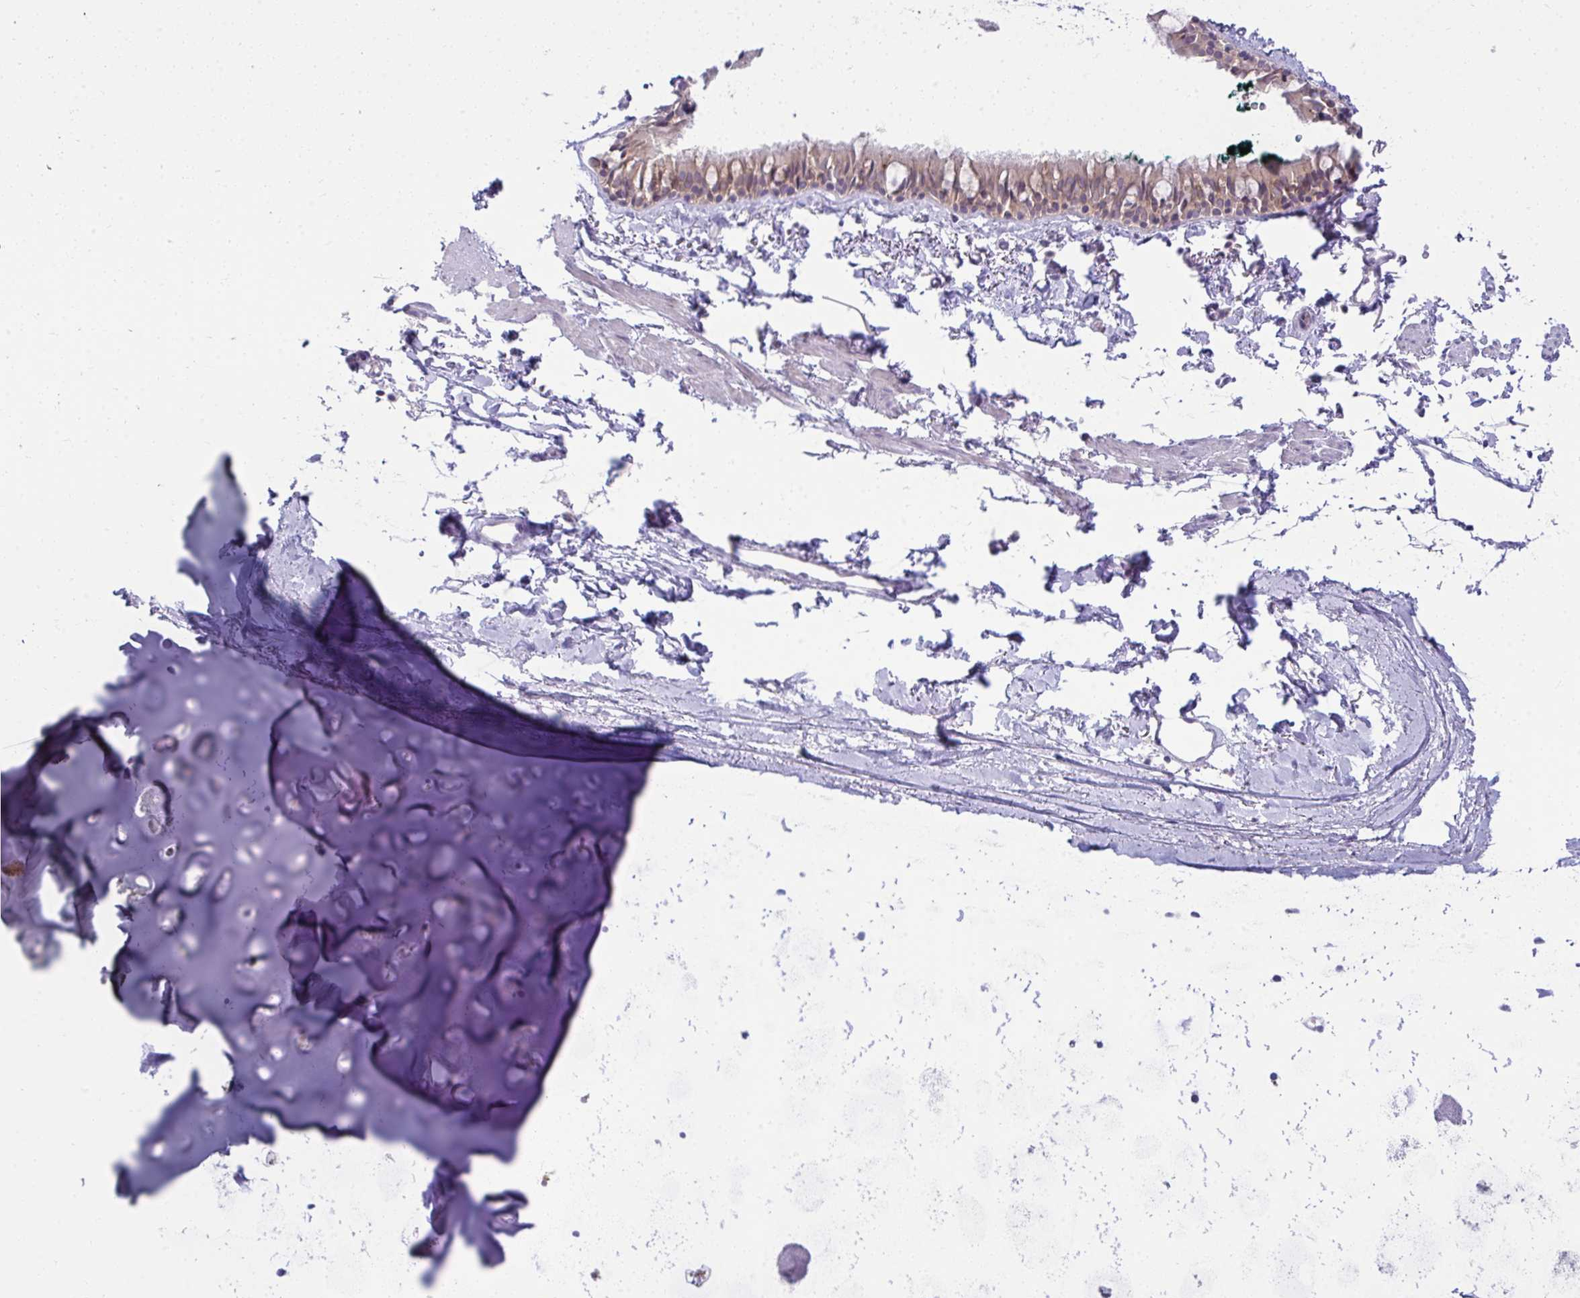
{"staining": {"intensity": "weak", "quantity": "25%-75%", "location": "cytoplasmic/membranous"}, "tissue": "bronchus", "cell_type": "Respiratory epithelial cells", "image_type": "normal", "snomed": [{"axis": "morphology", "description": "Normal tissue, NOS"}, {"axis": "topography", "description": "Cartilage tissue"}, {"axis": "topography", "description": "Bronchus"}, {"axis": "topography", "description": "Peripheral nerve tissue"}], "caption": "DAB (3,3'-diaminobenzidine) immunohistochemical staining of benign bronchus demonstrates weak cytoplasmic/membranous protein expression in about 25%-75% of respiratory epithelial cells.", "gene": "RANBP2", "patient": {"sex": "female", "age": 59}}